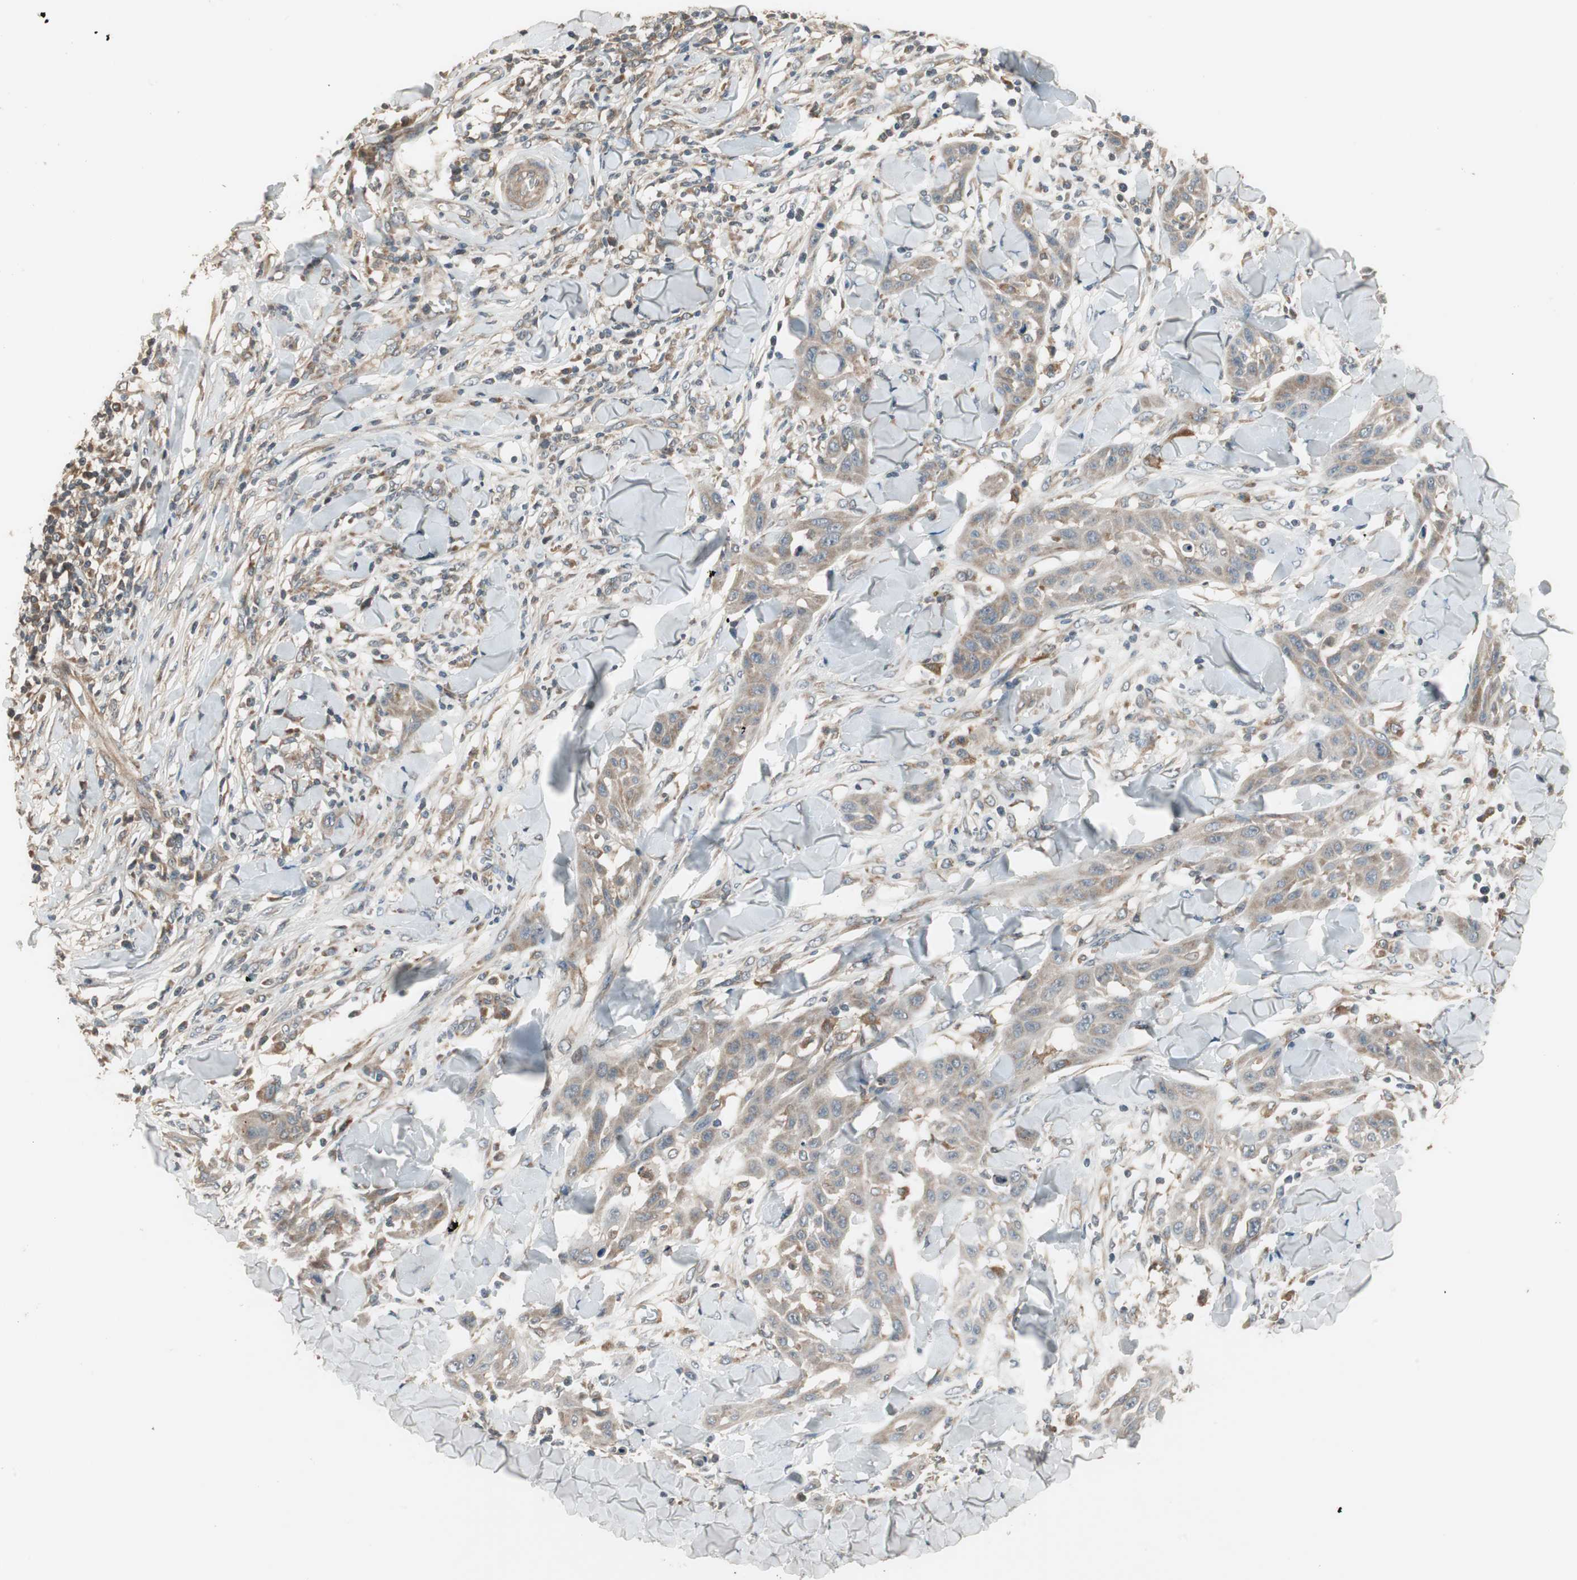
{"staining": {"intensity": "weak", "quantity": "25%-75%", "location": "cytoplasmic/membranous"}, "tissue": "skin cancer", "cell_type": "Tumor cells", "image_type": "cancer", "snomed": [{"axis": "morphology", "description": "Squamous cell carcinoma, NOS"}, {"axis": "topography", "description": "Skin"}], "caption": "Immunohistochemical staining of human squamous cell carcinoma (skin) exhibits low levels of weak cytoplasmic/membranous protein expression in approximately 25%-75% of tumor cells.", "gene": "SFRP1", "patient": {"sex": "male", "age": 24}}